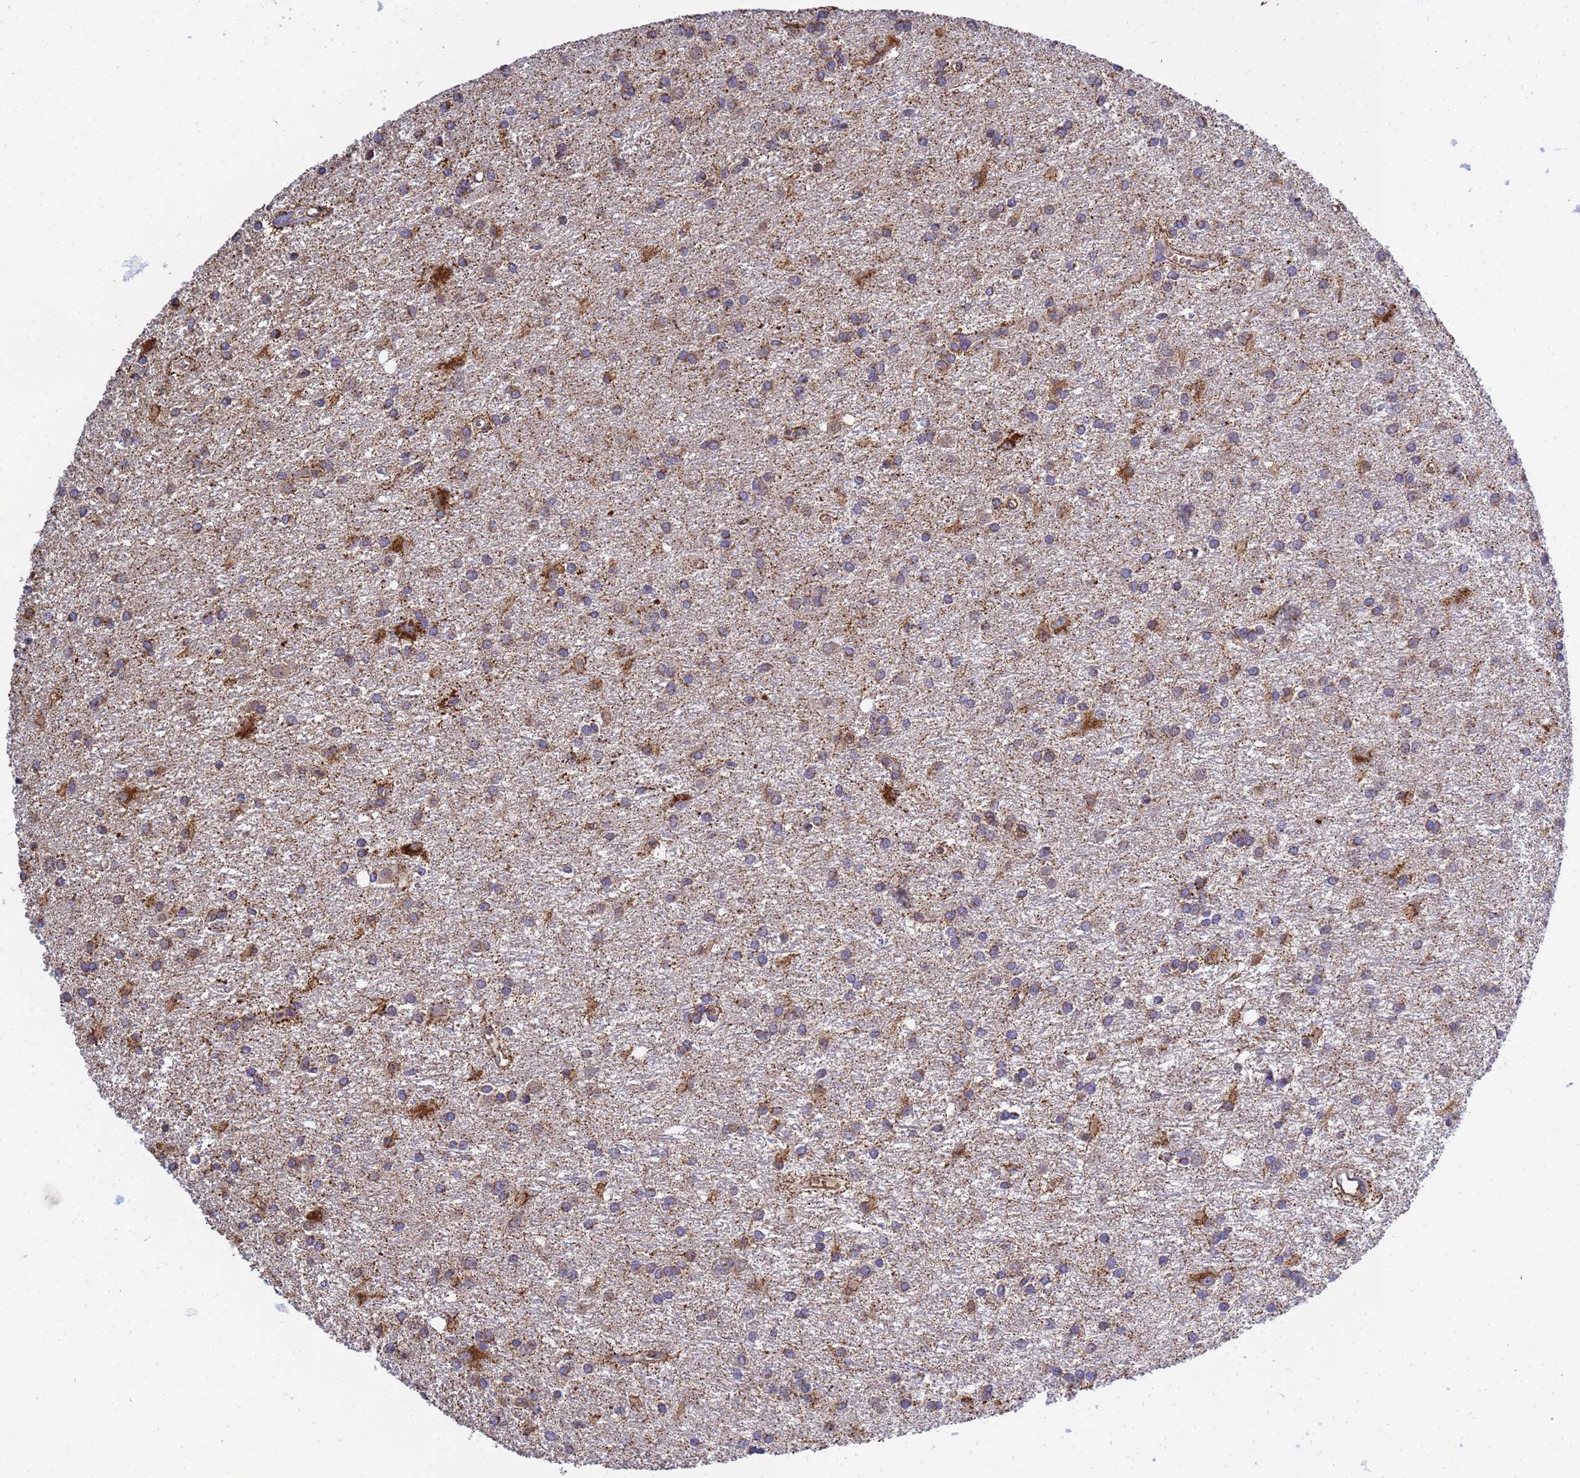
{"staining": {"intensity": "weak", "quantity": ">75%", "location": "cytoplasmic/membranous"}, "tissue": "glioma", "cell_type": "Tumor cells", "image_type": "cancer", "snomed": [{"axis": "morphology", "description": "Glioma, malignant, High grade"}, {"axis": "topography", "description": "Brain"}], "caption": "About >75% of tumor cells in malignant high-grade glioma reveal weak cytoplasmic/membranous protein positivity as visualized by brown immunohistochemical staining.", "gene": "GLUD1", "patient": {"sex": "female", "age": 50}}